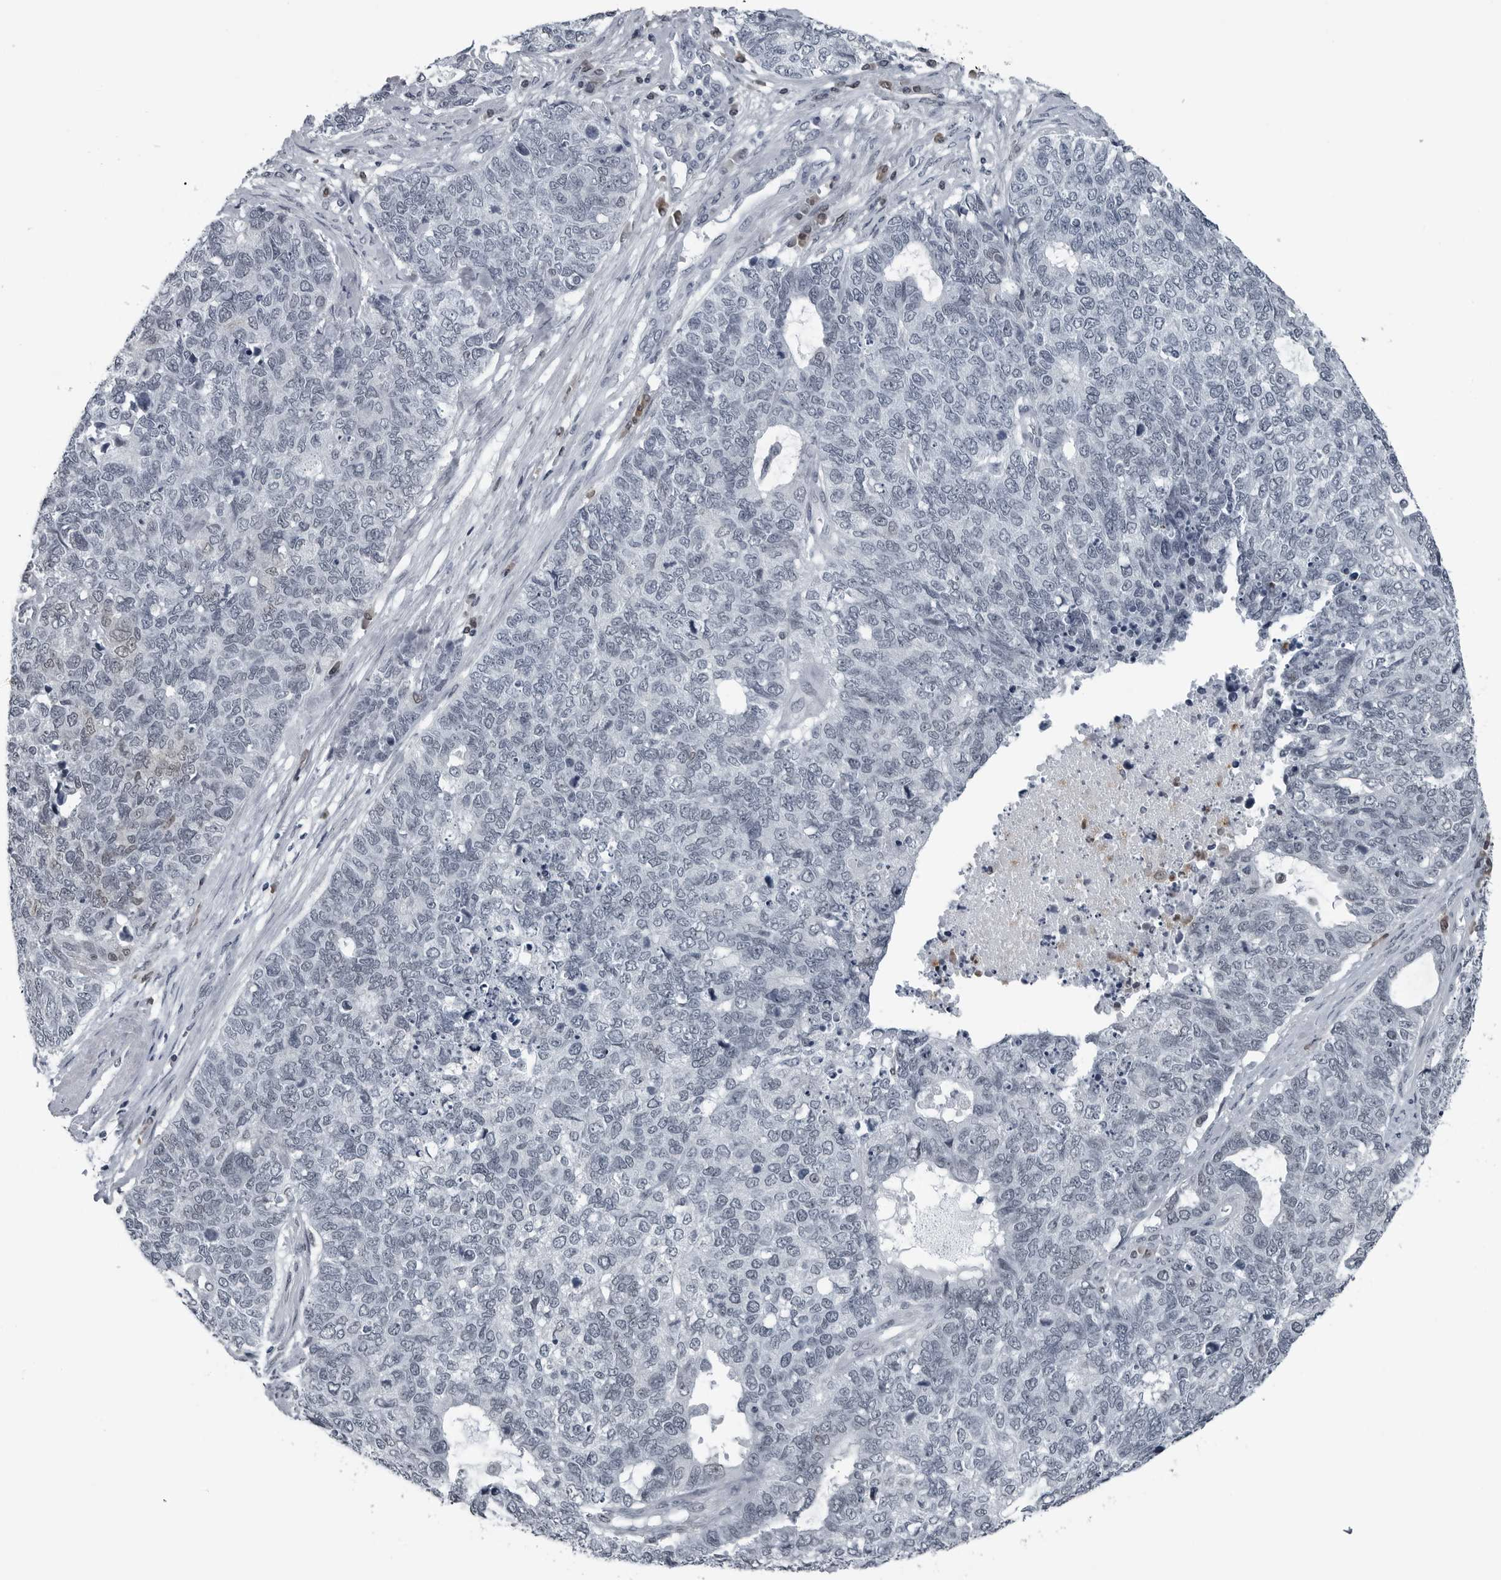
{"staining": {"intensity": "negative", "quantity": "none", "location": "none"}, "tissue": "cervical cancer", "cell_type": "Tumor cells", "image_type": "cancer", "snomed": [{"axis": "morphology", "description": "Squamous cell carcinoma, NOS"}, {"axis": "topography", "description": "Cervix"}], "caption": "Tumor cells are negative for brown protein staining in cervical cancer (squamous cell carcinoma). (DAB (3,3'-diaminobenzidine) immunohistochemistry visualized using brightfield microscopy, high magnification).", "gene": "AKR1A1", "patient": {"sex": "female", "age": 63}}